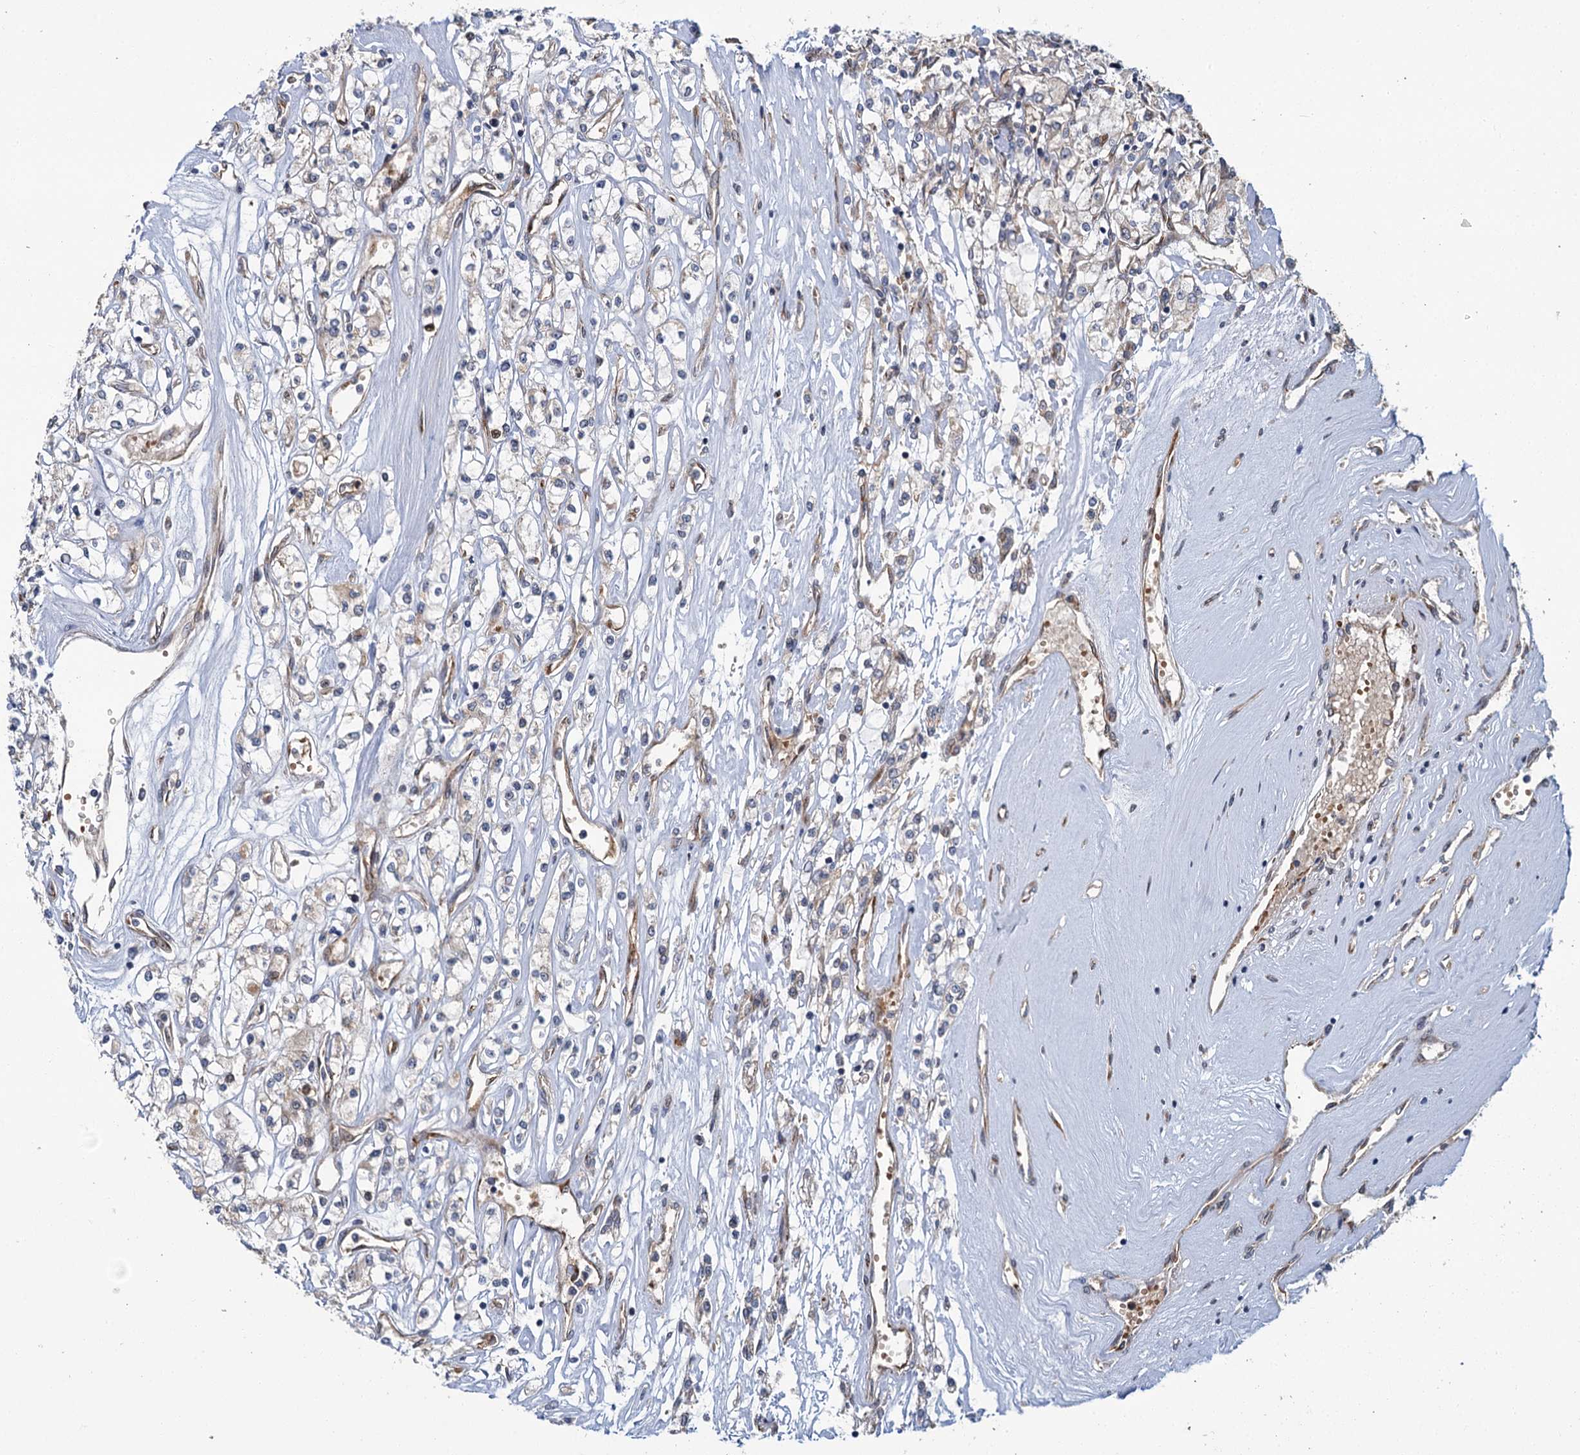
{"staining": {"intensity": "negative", "quantity": "none", "location": "none"}, "tissue": "renal cancer", "cell_type": "Tumor cells", "image_type": "cancer", "snomed": [{"axis": "morphology", "description": "Adenocarcinoma, NOS"}, {"axis": "topography", "description": "Kidney"}], "caption": "The IHC histopathology image has no significant staining in tumor cells of renal cancer (adenocarcinoma) tissue. Brightfield microscopy of immunohistochemistry (IHC) stained with DAB (brown) and hematoxylin (blue), captured at high magnification.", "gene": "APBA2", "patient": {"sex": "female", "age": 59}}